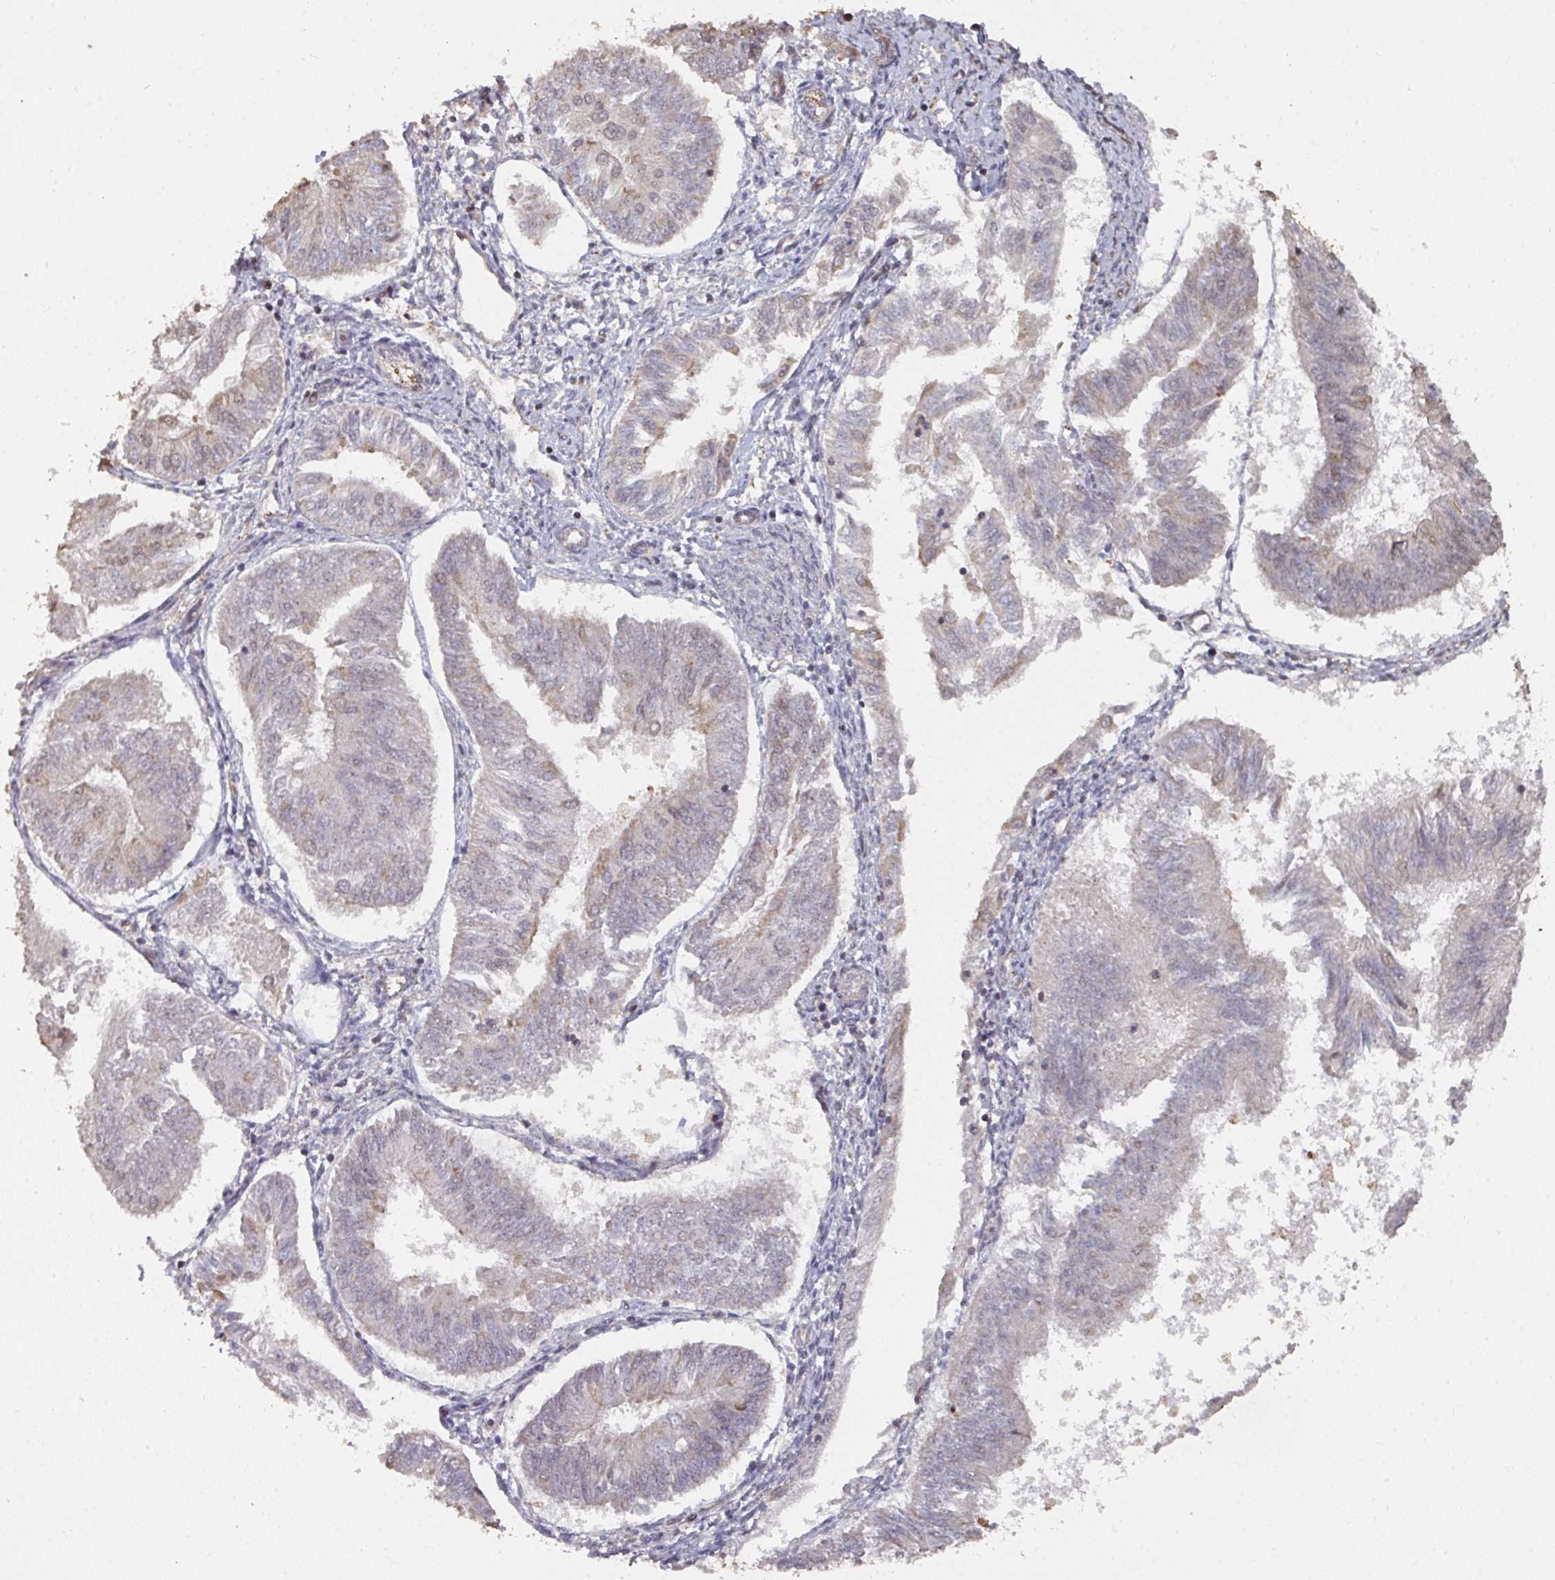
{"staining": {"intensity": "weak", "quantity": "<25%", "location": "nuclear"}, "tissue": "endometrial cancer", "cell_type": "Tumor cells", "image_type": "cancer", "snomed": [{"axis": "morphology", "description": "Adenocarcinoma, NOS"}, {"axis": "topography", "description": "Endometrium"}], "caption": "Tumor cells show no significant positivity in endometrial cancer (adenocarcinoma).", "gene": "CA7", "patient": {"sex": "female", "age": 58}}